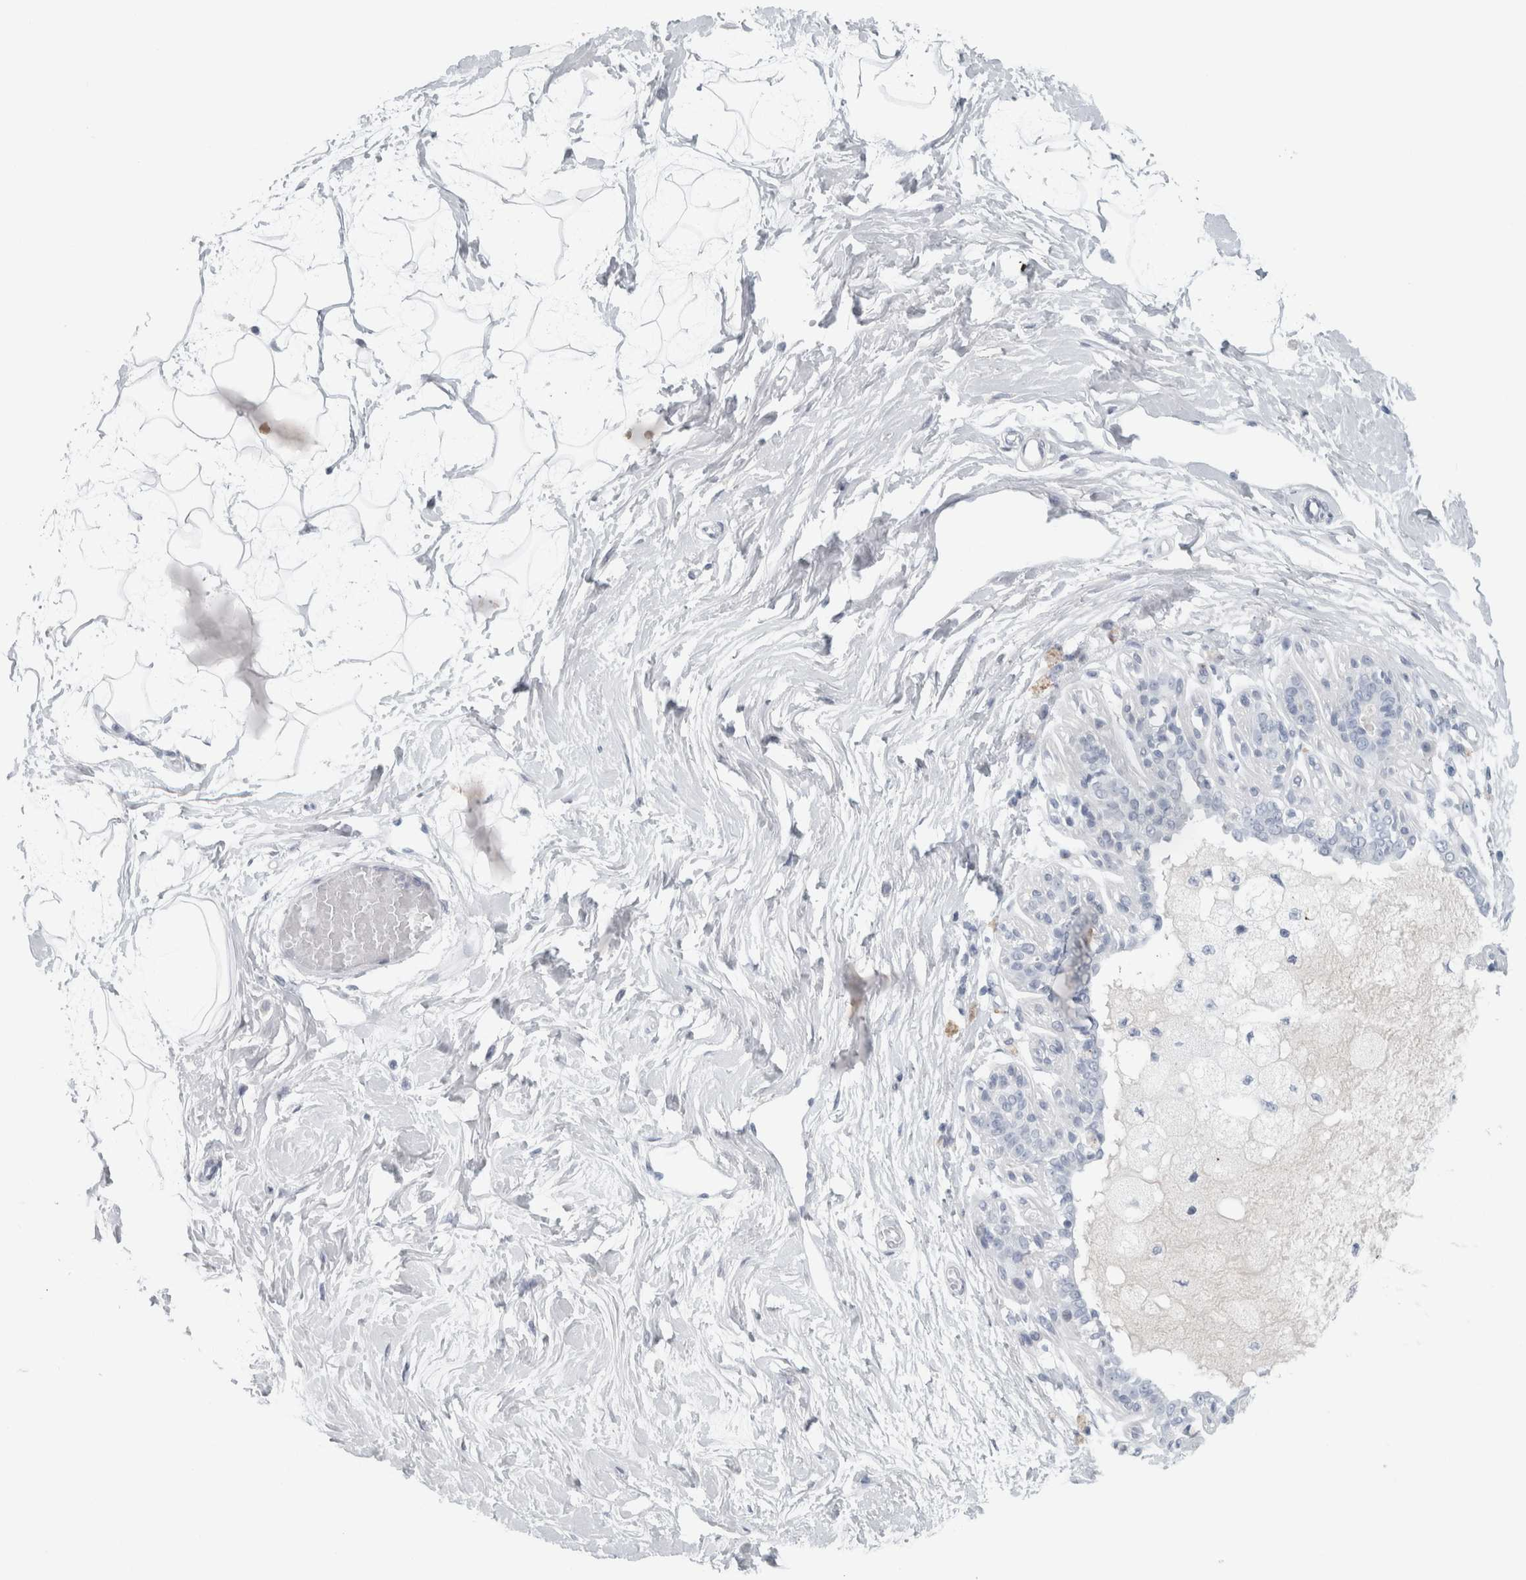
{"staining": {"intensity": "negative", "quantity": "none", "location": "none"}, "tissue": "breast", "cell_type": "Adipocytes", "image_type": "normal", "snomed": [{"axis": "morphology", "description": "Normal tissue, NOS"}, {"axis": "topography", "description": "Breast"}], "caption": "An immunohistochemistry (IHC) micrograph of normal breast is shown. There is no staining in adipocytes of breast. (DAB (3,3'-diaminobenzidine) IHC with hematoxylin counter stain).", "gene": "CPE", "patient": {"sex": "female", "age": 45}}